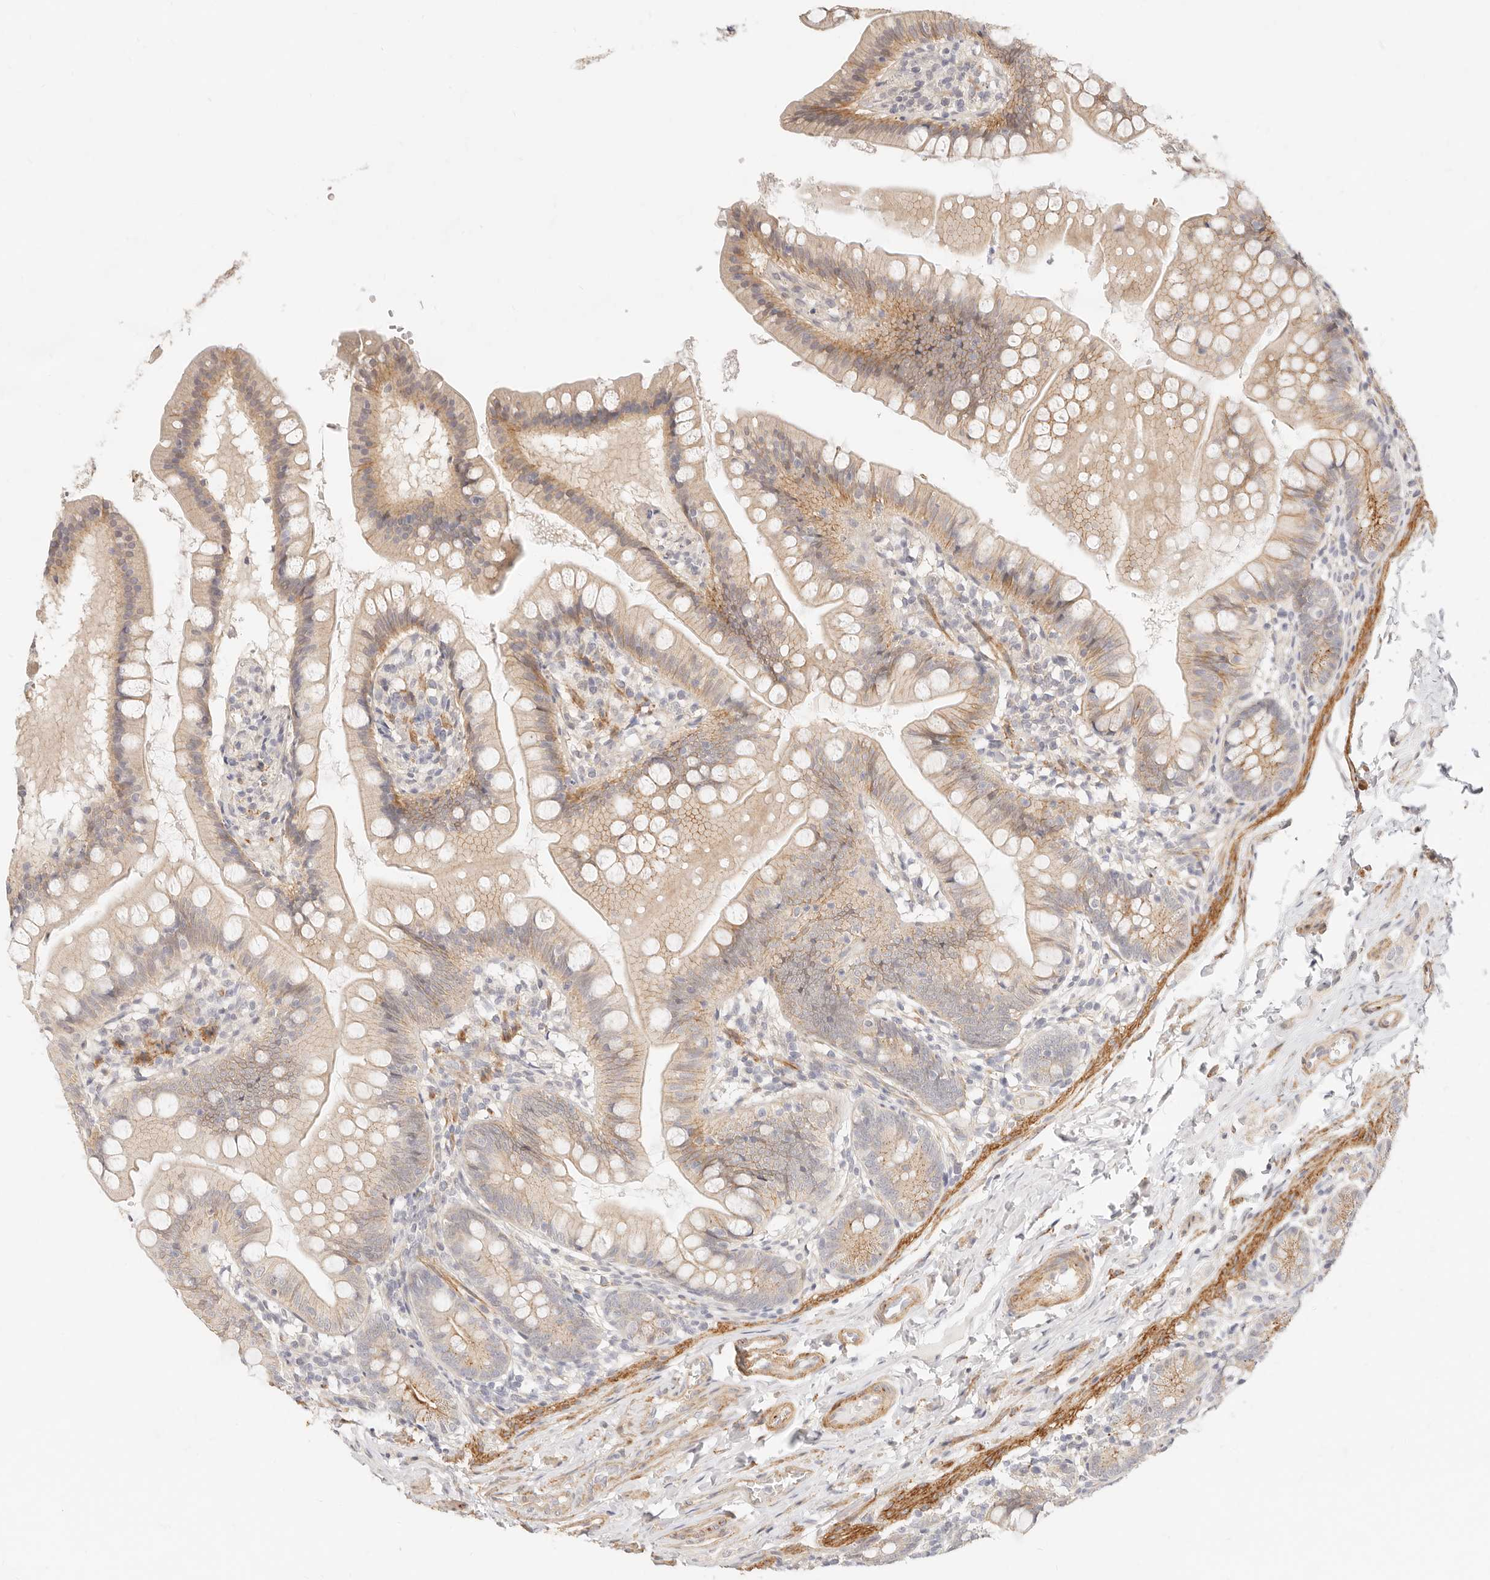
{"staining": {"intensity": "moderate", "quantity": "<25%", "location": "cytoplasmic/membranous"}, "tissue": "small intestine", "cell_type": "Glandular cells", "image_type": "normal", "snomed": [{"axis": "morphology", "description": "Normal tissue, NOS"}, {"axis": "topography", "description": "Small intestine"}], "caption": "Immunohistochemistry (IHC) (DAB (3,3'-diaminobenzidine)) staining of benign small intestine demonstrates moderate cytoplasmic/membranous protein staining in about <25% of glandular cells.", "gene": "UBXN10", "patient": {"sex": "male", "age": 7}}